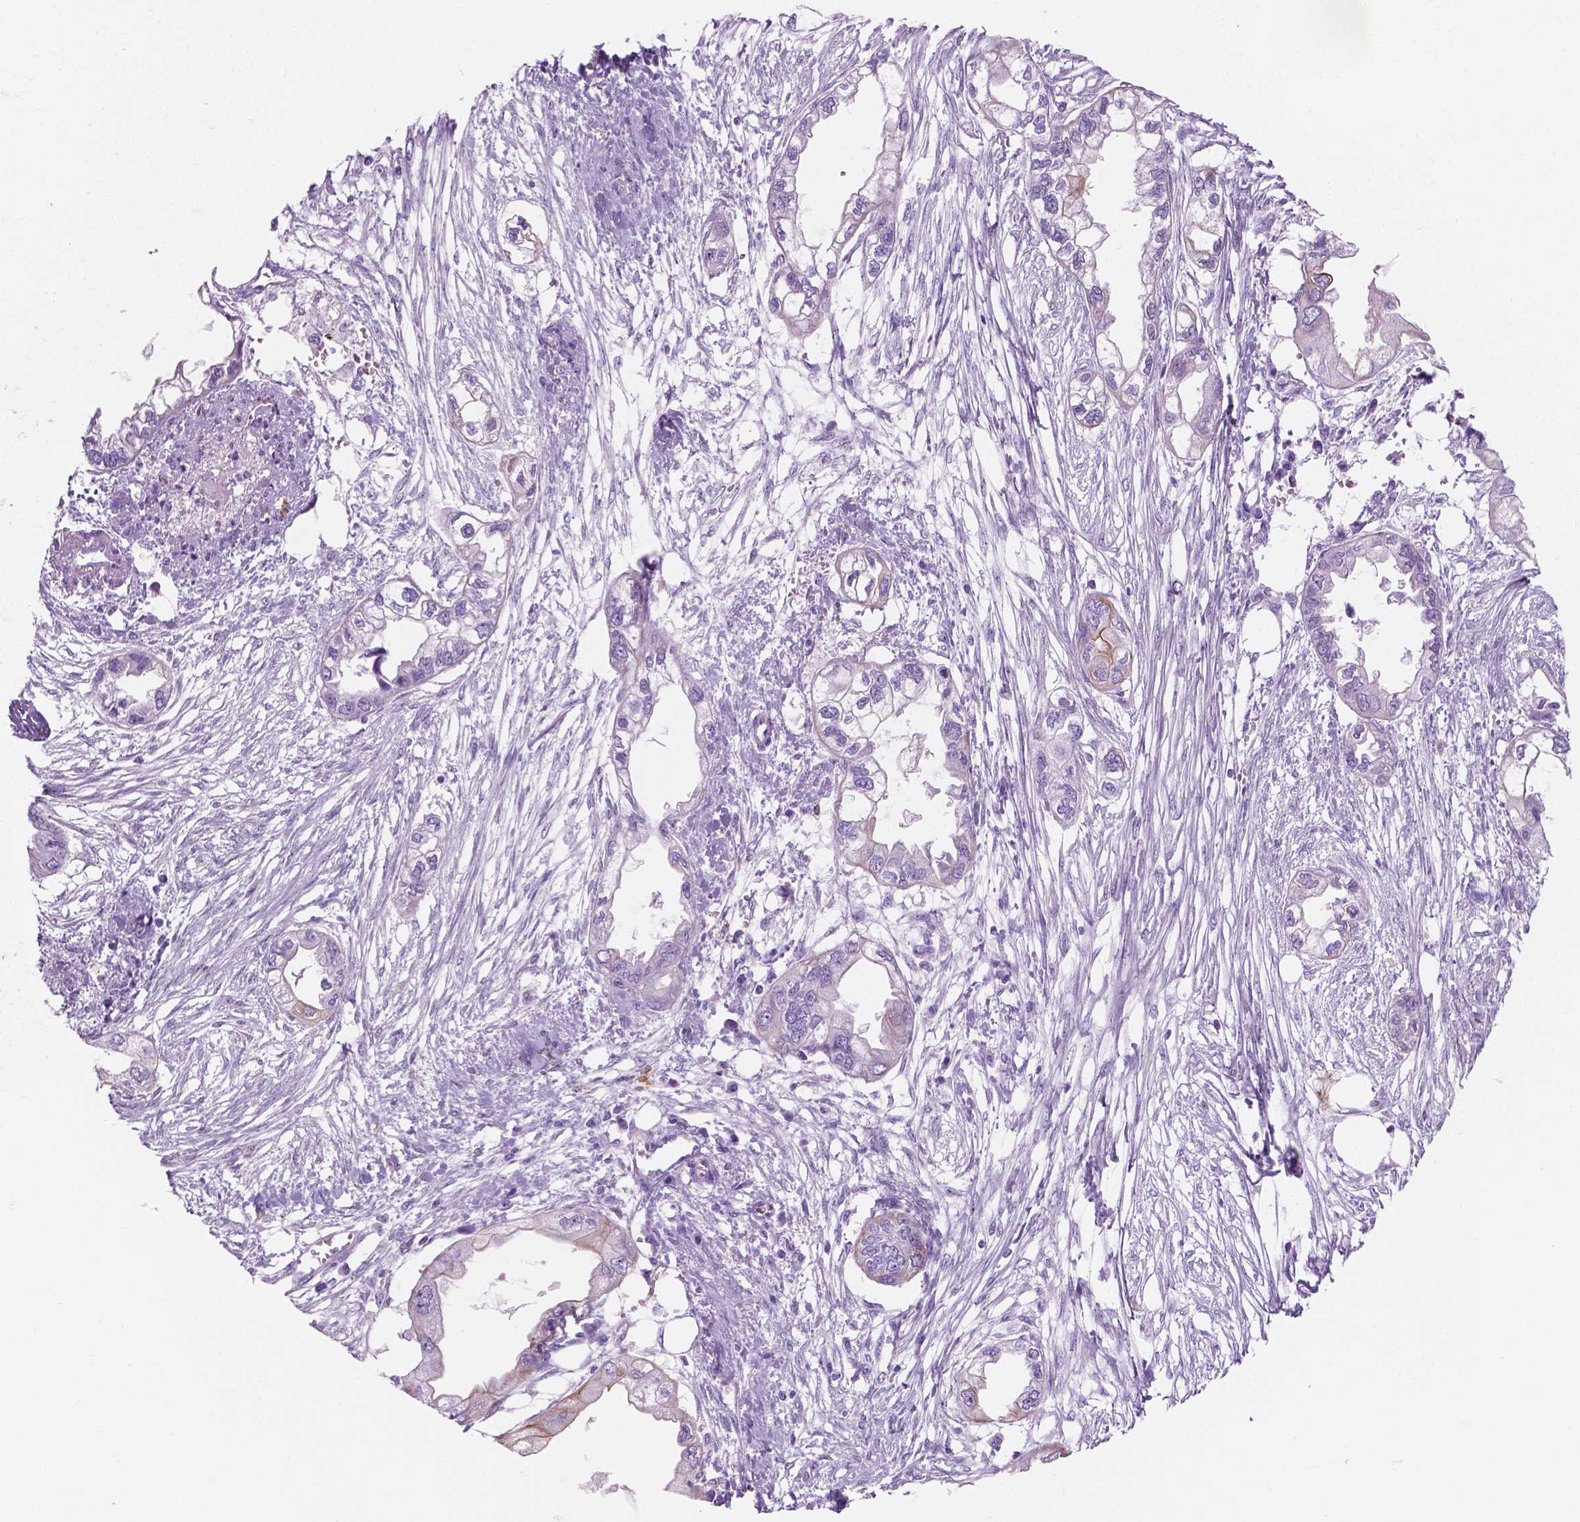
{"staining": {"intensity": "negative", "quantity": "none", "location": "none"}, "tissue": "endometrial cancer", "cell_type": "Tumor cells", "image_type": "cancer", "snomed": [{"axis": "morphology", "description": "Adenocarcinoma, NOS"}, {"axis": "morphology", "description": "Adenocarcinoma, metastatic, NOS"}, {"axis": "topography", "description": "Adipose tissue"}, {"axis": "topography", "description": "Endometrium"}], "caption": "This photomicrograph is of endometrial adenocarcinoma stained with IHC to label a protein in brown with the nuclei are counter-stained blue. There is no expression in tumor cells.", "gene": "EPPK1", "patient": {"sex": "female", "age": 67}}